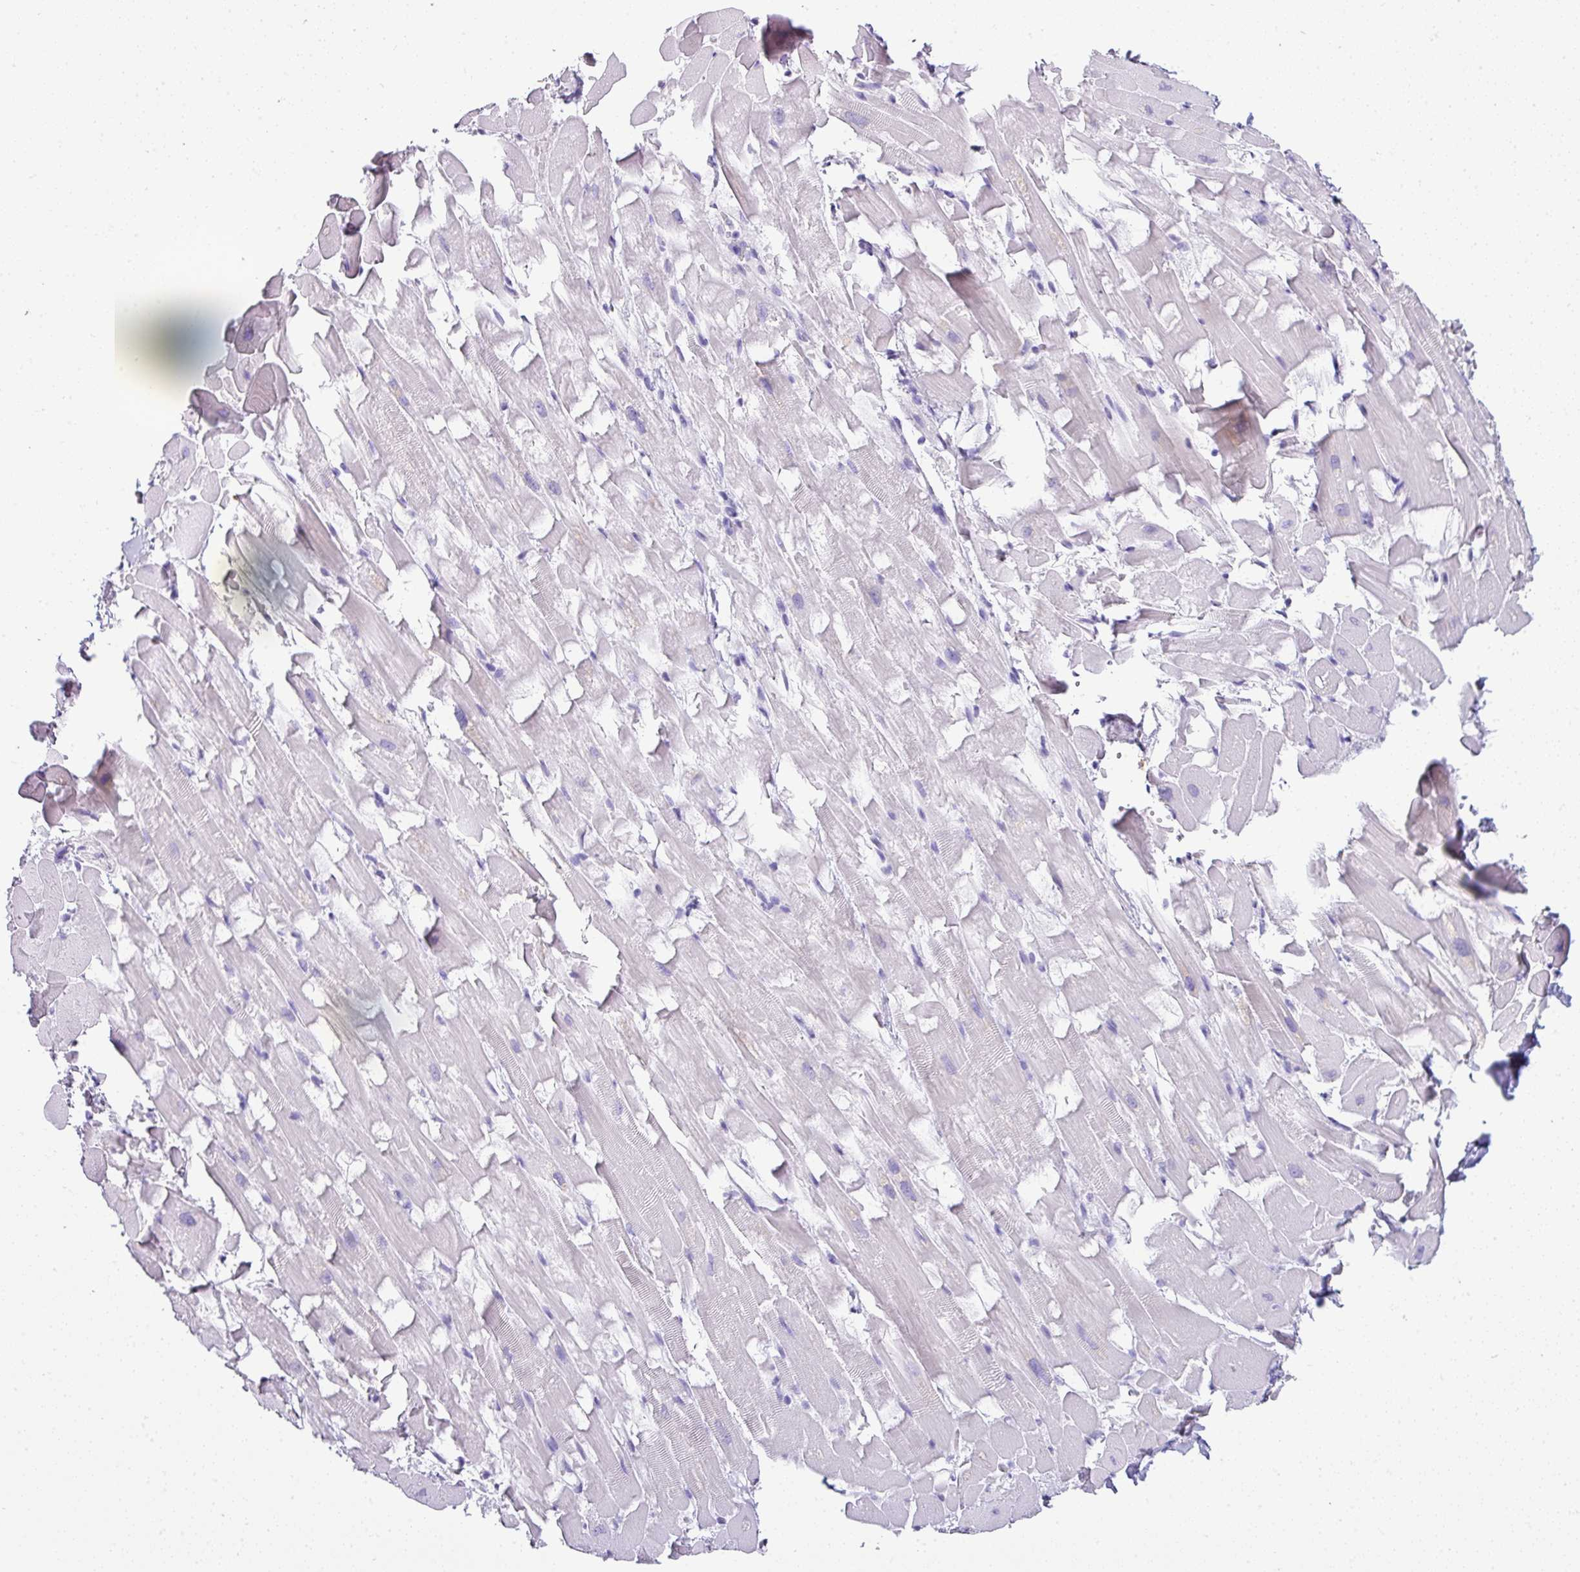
{"staining": {"intensity": "negative", "quantity": "none", "location": "none"}, "tissue": "heart muscle", "cell_type": "Cardiomyocytes", "image_type": "normal", "snomed": [{"axis": "morphology", "description": "Normal tissue, NOS"}, {"axis": "topography", "description": "Heart"}], "caption": "Immunohistochemistry (IHC) of normal heart muscle demonstrates no expression in cardiomyocytes. Nuclei are stained in blue.", "gene": "NAPSA", "patient": {"sex": "male", "age": 37}}